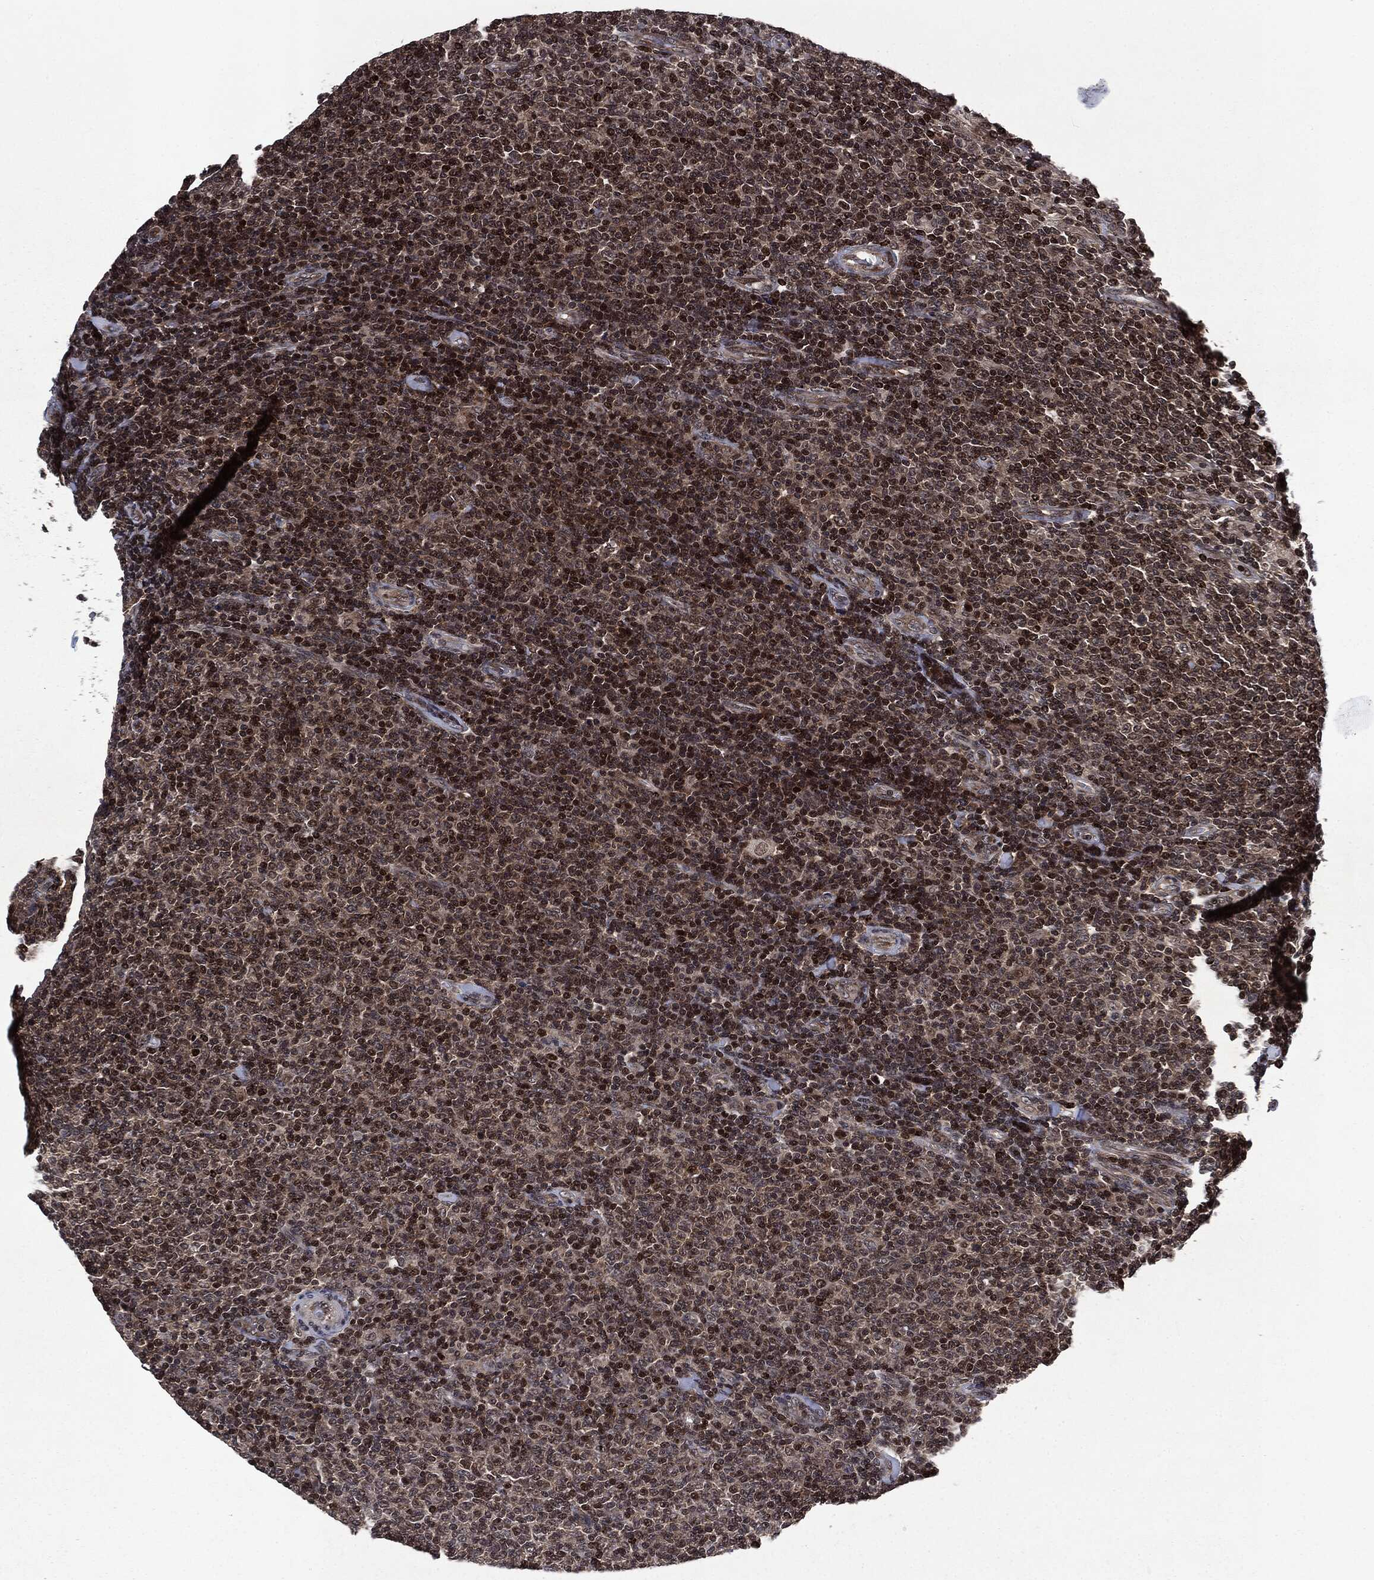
{"staining": {"intensity": "strong", "quantity": "25%-75%", "location": "nuclear"}, "tissue": "lymphoma", "cell_type": "Tumor cells", "image_type": "cancer", "snomed": [{"axis": "morphology", "description": "Malignant lymphoma, non-Hodgkin's type, Low grade"}, {"axis": "topography", "description": "Lymph node"}], "caption": "The histopathology image reveals staining of lymphoma, revealing strong nuclear protein expression (brown color) within tumor cells.", "gene": "STAU2", "patient": {"sex": "male", "age": 52}}